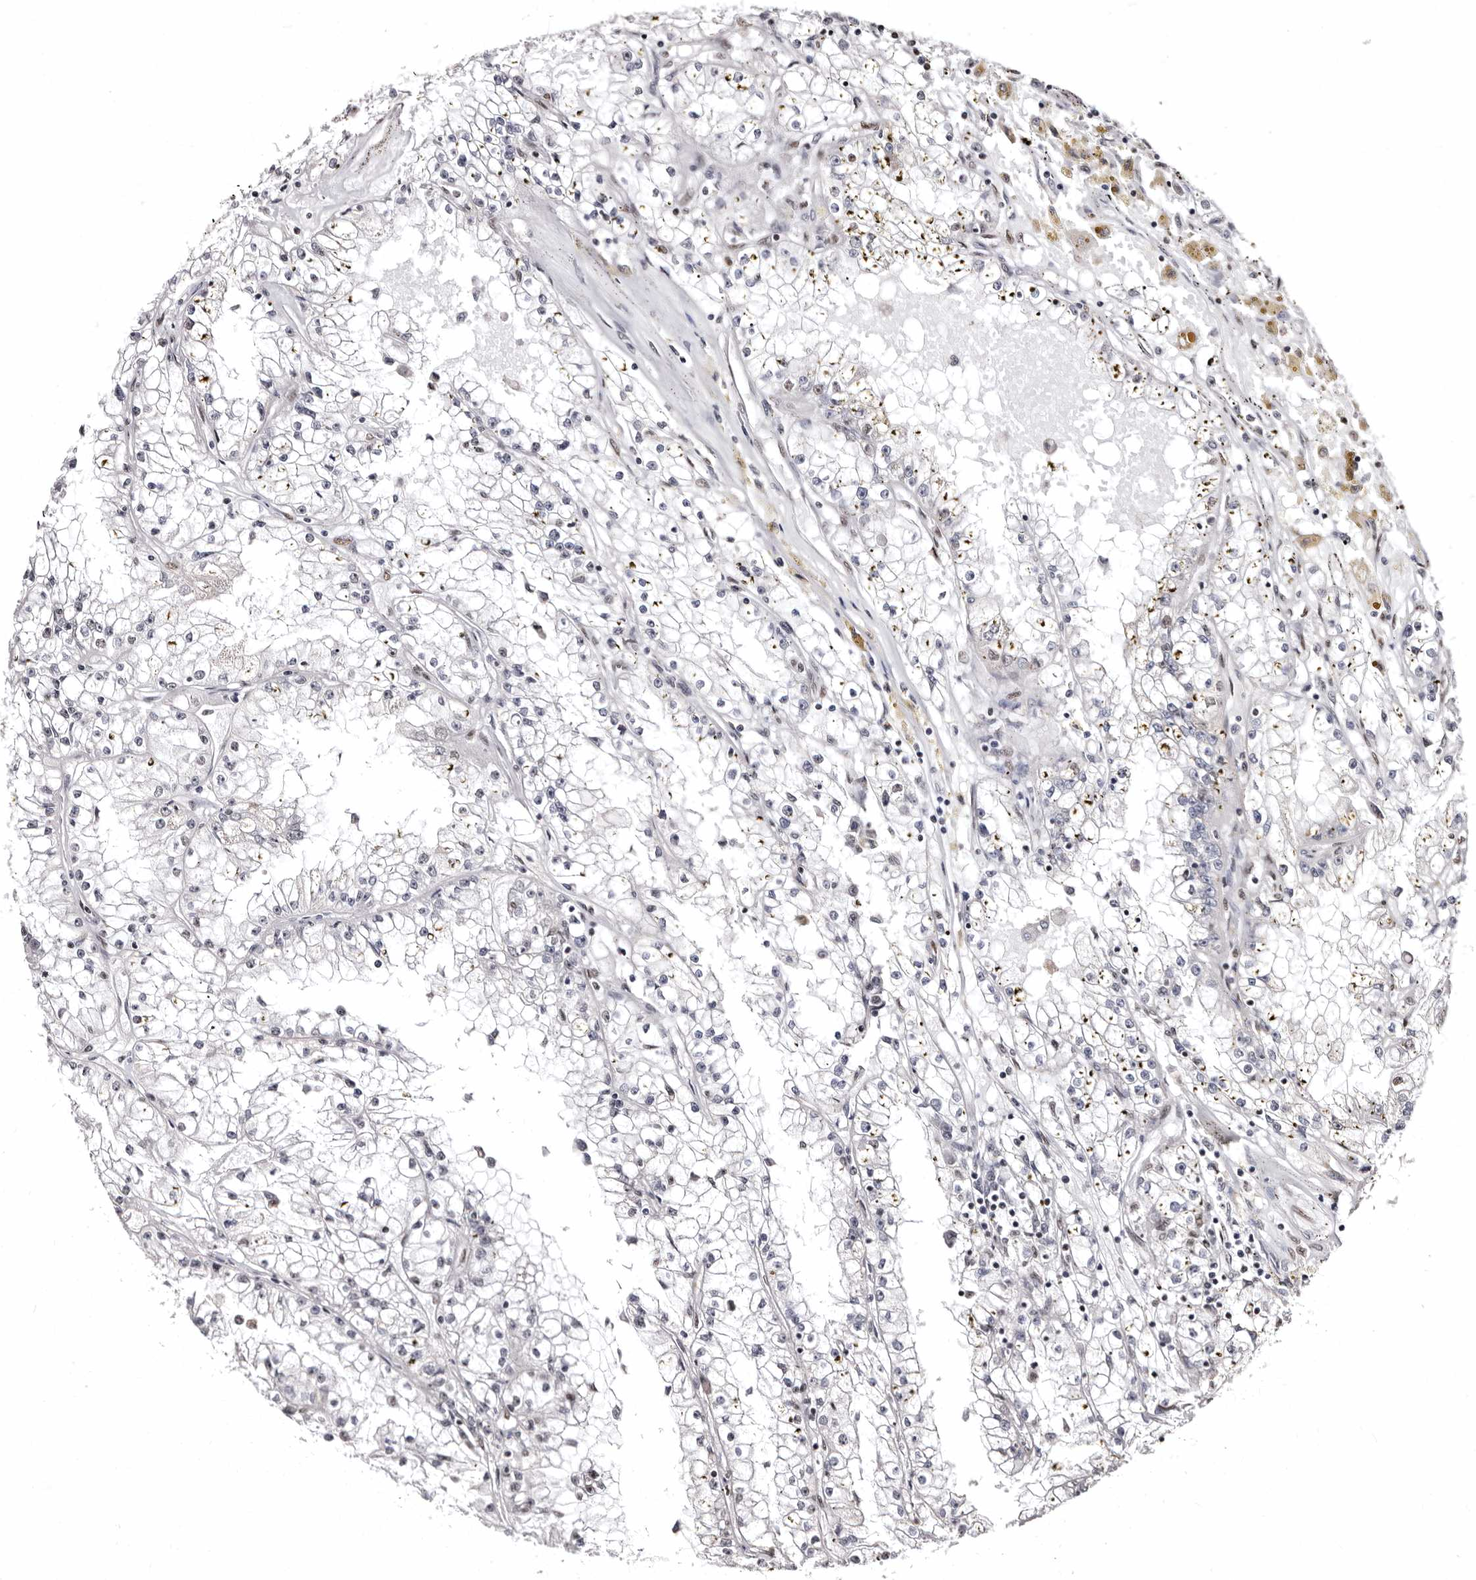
{"staining": {"intensity": "weak", "quantity": "25%-75%", "location": "nuclear"}, "tissue": "renal cancer", "cell_type": "Tumor cells", "image_type": "cancer", "snomed": [{"axis": "morphology", "description": "Adenocarcinoma, NOS"}, {"axis": "topography", "description": "Kidney"}], "caption": "Human renal cancer stained for a protein (brown) demonstrates weak nuclear positive positivity in approximately 25%-75% of tumor cells.", "gene": "ANAPC11", "patient": {"sex": "male", "age": 56}}